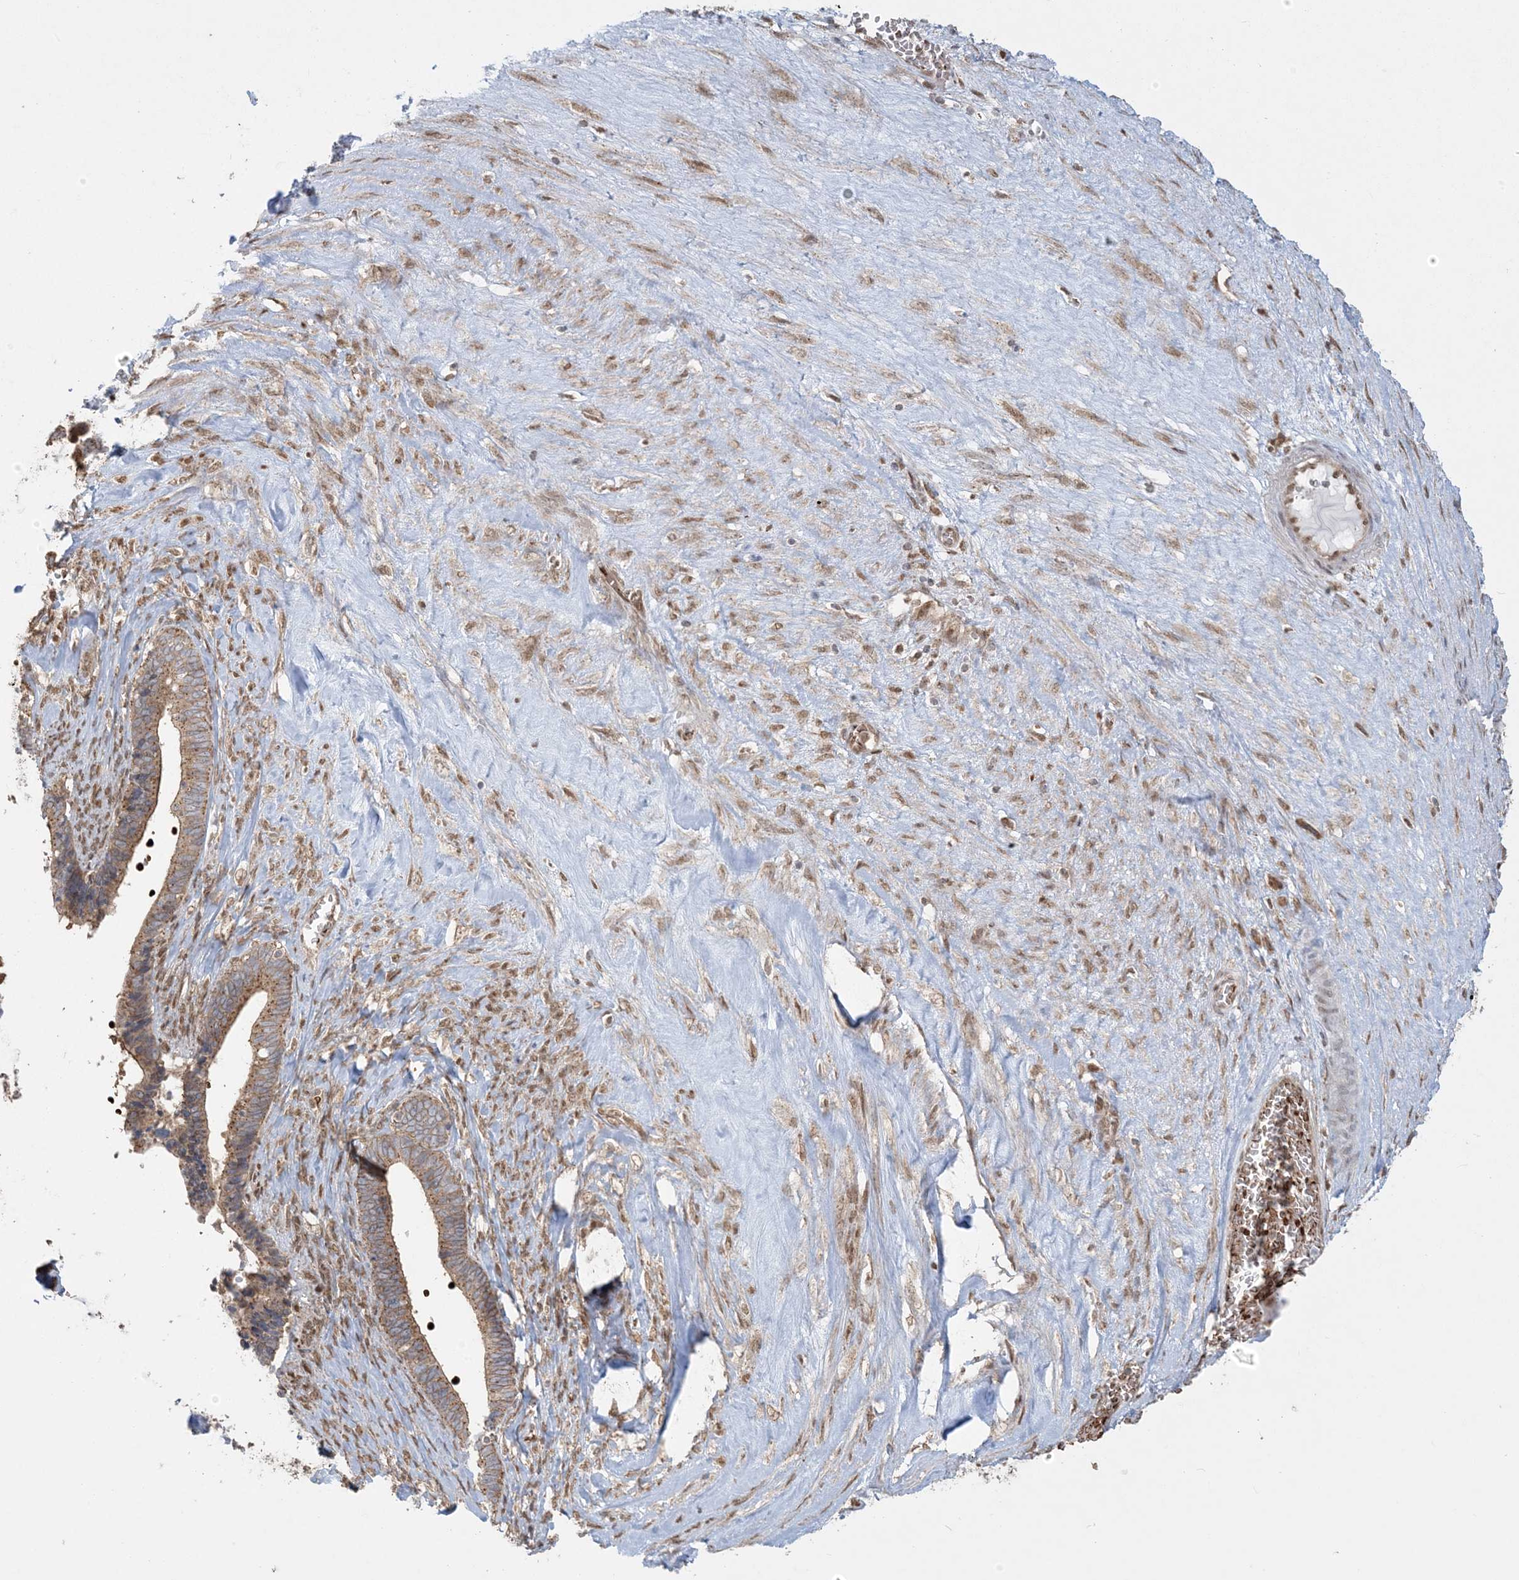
{"staining": {"intensity": "moderate", "quantity": ">75%", "location": "cytoplasmic/membranous"}, "tissue": "ovarian cancer", "cell_type": "Tumor cells", "image_type": "cancer", "snomed": [{"axis": "morphology", "description": "Cystadenocarcinoma, serous, NOS"}, {"axis": "topography", "description": "Ovary"}], "caption": "Brown immunohistochemical staining in serous cystadenocarcinoma (ovarian) displays moderate cytoplasmic/membranous staining in approximately >75% of tumor cells.", "gene": "ABCF3", "patient": {"sex": "female", "age": 56}}